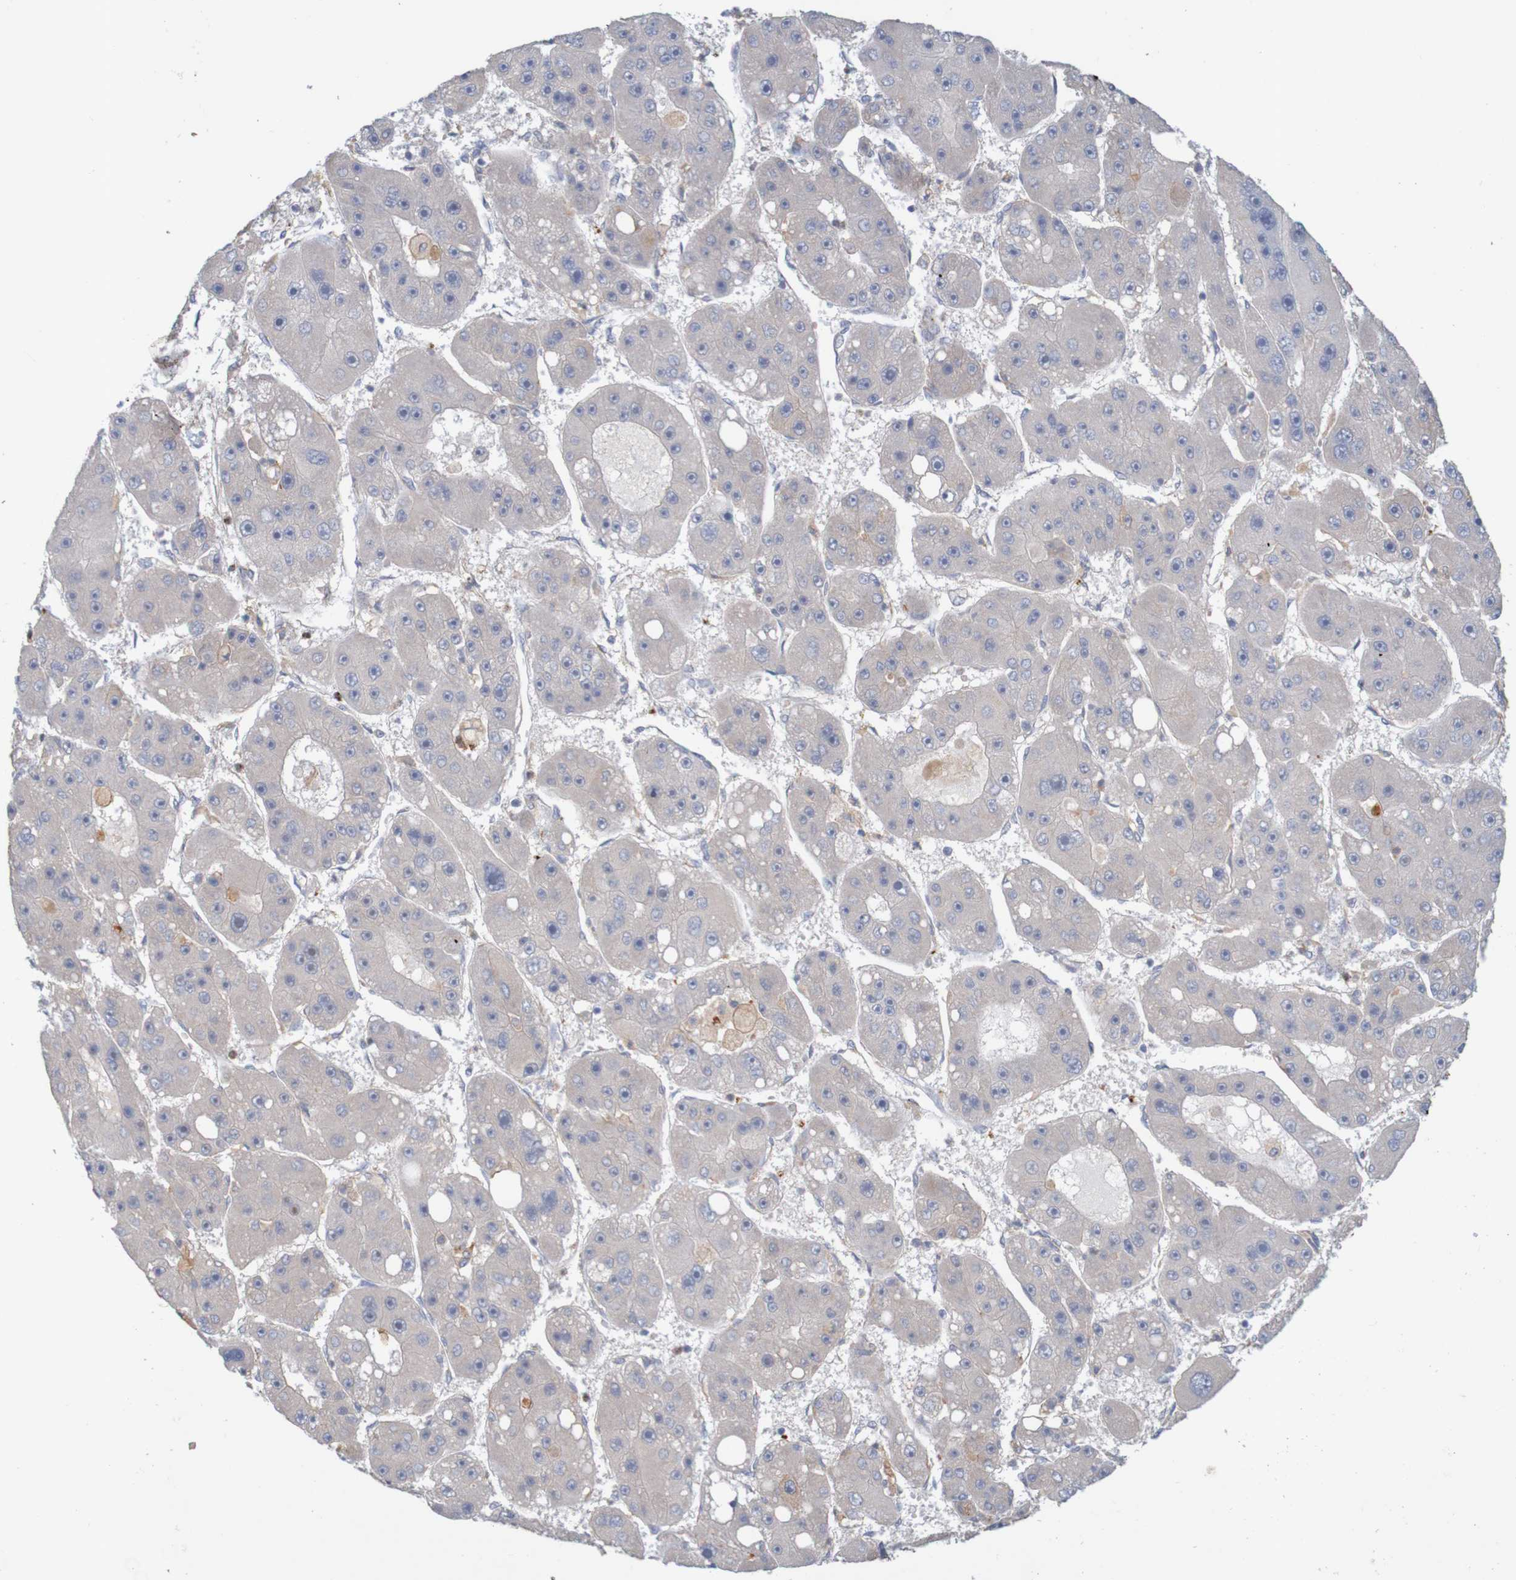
{"staining": {"intensity": "negative", "quantity": "none", "location": "none"}, "tissue": "liver cancer", "cell_type": "Tumor cells", "image_type": "cancer", "snomed": [{"axis": "morphology", "description": "Carcinoma, Hepatocellular, NOS"}, {"axis": "topography", "description": "Liver"}], "caption": "Tumor cells show no significant positivity in liver cancer (hepatocellular carcinoma).", "gene": "KRT23", "patient": {"sex": "female", "age": 61}}